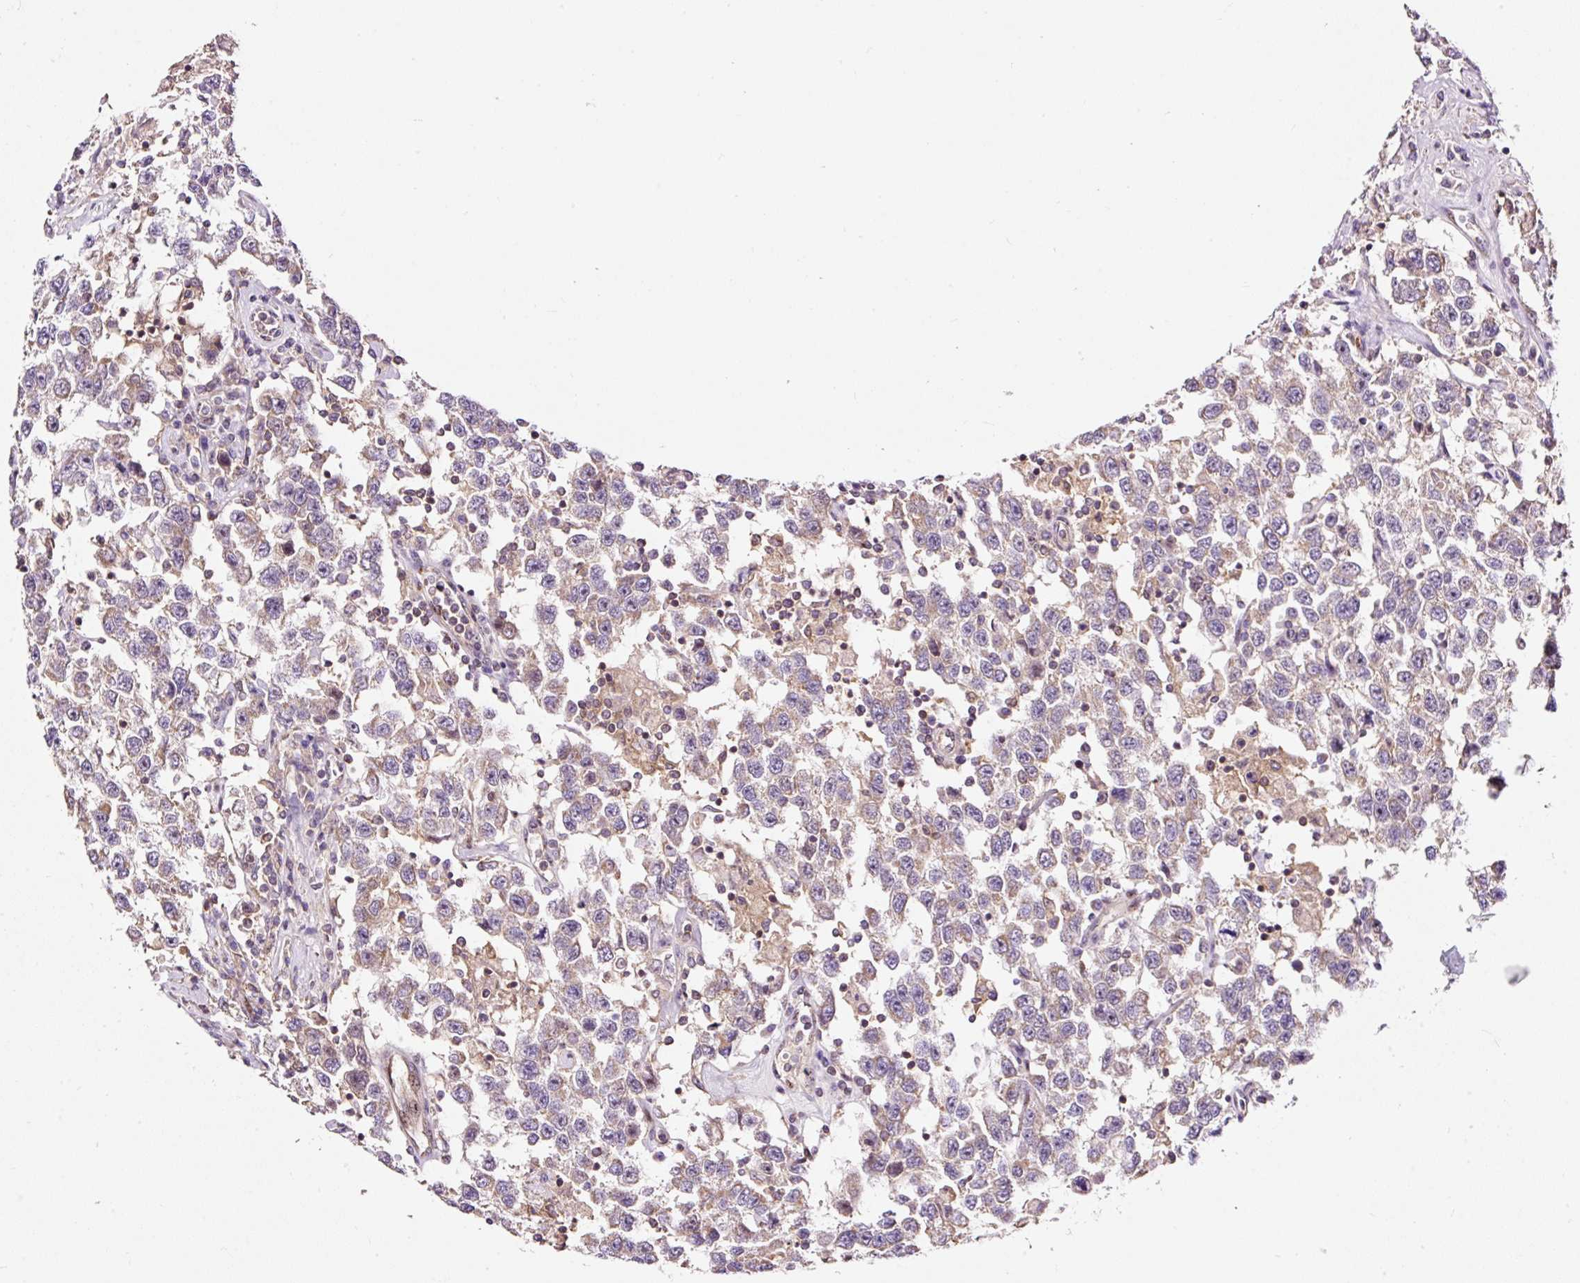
{"staining": {"intensity": "weak", "quantity": "<25%", "location": "cytoplasmic/membranous"}, "tissue": "testis cancer", "cell_type": "Tumor cells", "image_type": "cancer", "snomed": [{"axis": "morphology", "description": "Seminoma, NOS"}, {"axis": "topography", "description": "Testis"}], "caption": "Immunohistochemistry image of neoplastic tissue: human testis seminoma stained with DAB (3,3'-diaminobenzidine) demonstrates no significant protein staining in tumor cells.", "gene": "BOLA3", "patient": {"sex": "male", "age": 41}}